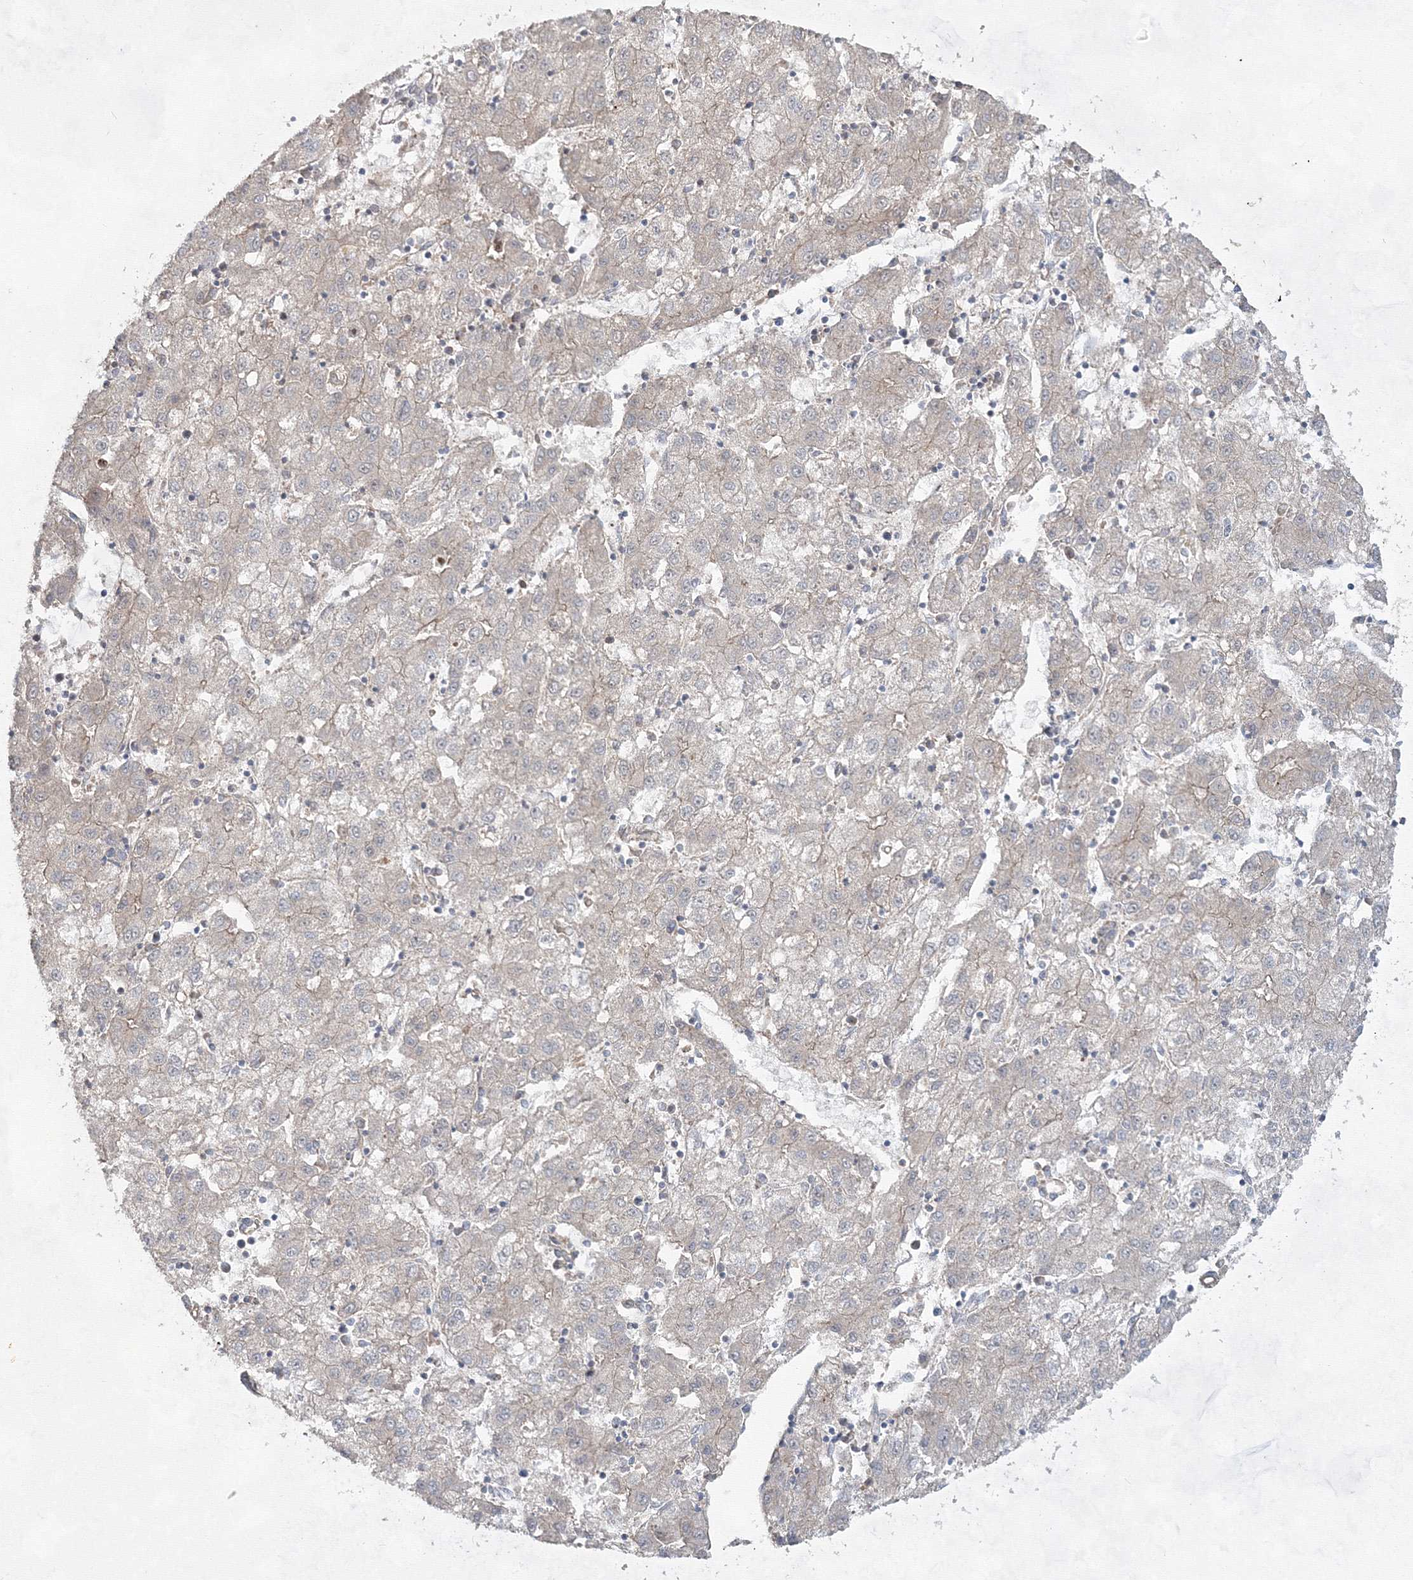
{"staining": {"intensity": "negative", "quantity": "none", "location": "none"}, "tissue": "liver cancer", "cell_type": "Tumor cells", "image_type": "cancer", "snomed": [{"axis": "morphology", "description": "Carcinoma, Hepatocellular, NOS"}, {"axis": "topography", "description": "Liver"}], "caption": "Immunohistochemistry image of neoplastic tissue: human liver hepatocellular carcinoma stained with DAB demonstrates no significant protein expression in tumor cells.", "gene": "EXOC6", "patient": {"sex": "male", "age": 72}}